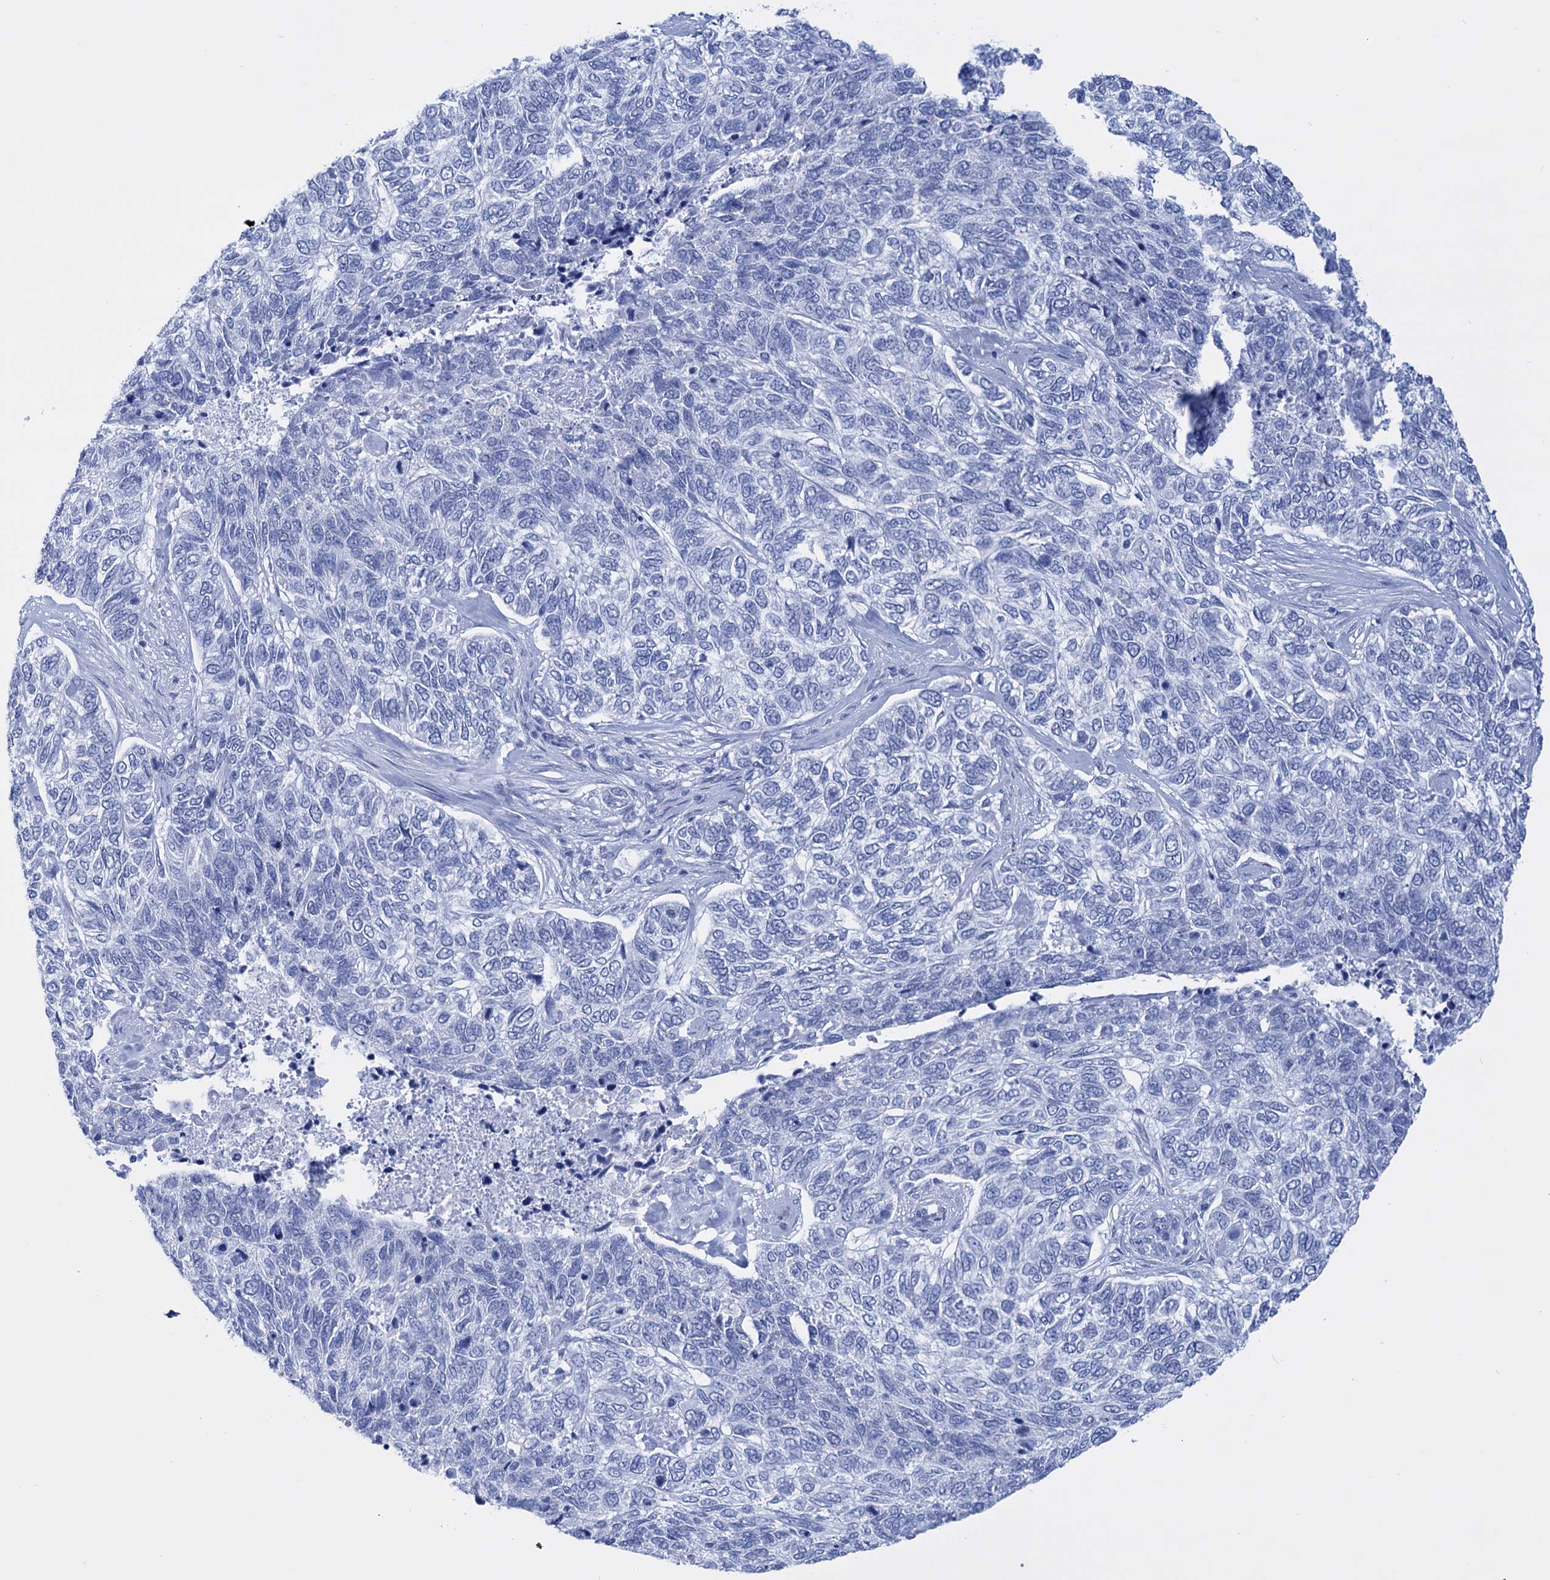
{"staining": {"intensity": "negative", "quantity": "none", "location": "none"}, "tissue": "skin cancer", "cell_type": "Tumor cells", "image_type": "cancer", "snomed": [{"axis": "morphology", "description": "Basal cell carcinoma"}, {"axis": "topography", "description": "Skin"}], "caption": "The photomicrograph exhibits no significant expression in tumor cells of skin cancer (basal cell carcinoma).", "gene": "FBXW12", "patient": {"sex": "female", "age": 65}}